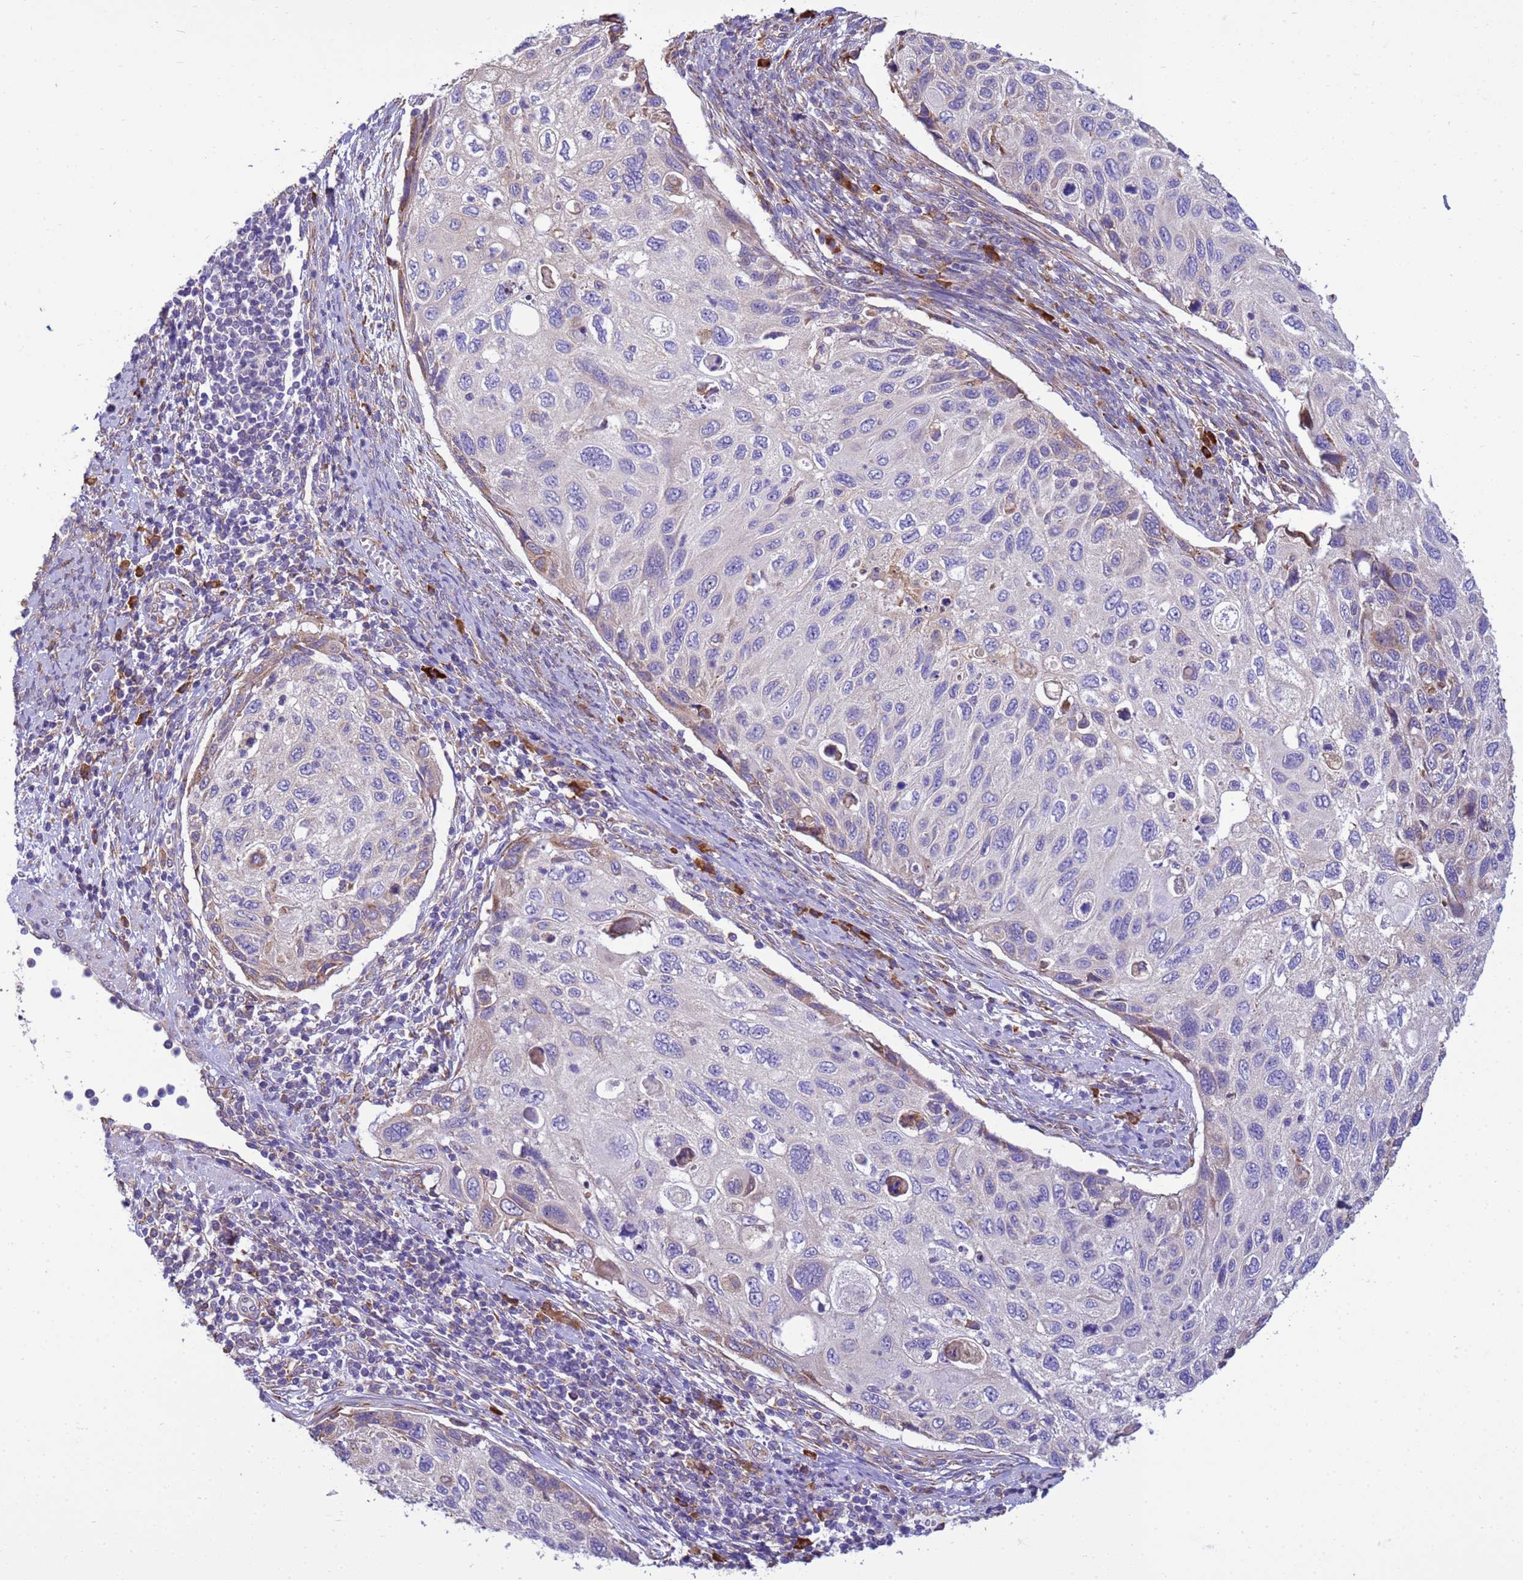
{"staining": {"intensity": "negative", "quantity": "none", "location": "none"}, "tissue": "cervical cancer", "cell_type": "Tumor cells", "image_type": "cancer", "snomed": [{"axis": "morphology", "description": "Squamous cell carcinoma, NOS"}, {"axis": "topography", "description": "Cervix"}], "caption": "High power microscopy histopathology image of an IHC photomicrograph of cervical cancer (squamous cell carcinoma), revealing no significant positivity in tumor cells. (DAB immunohistochemistry (IHC) visualized using brightfield microscopy, high magnification).", "gene": "THAP5", "patient": {"sex": "female", "age": 70}}